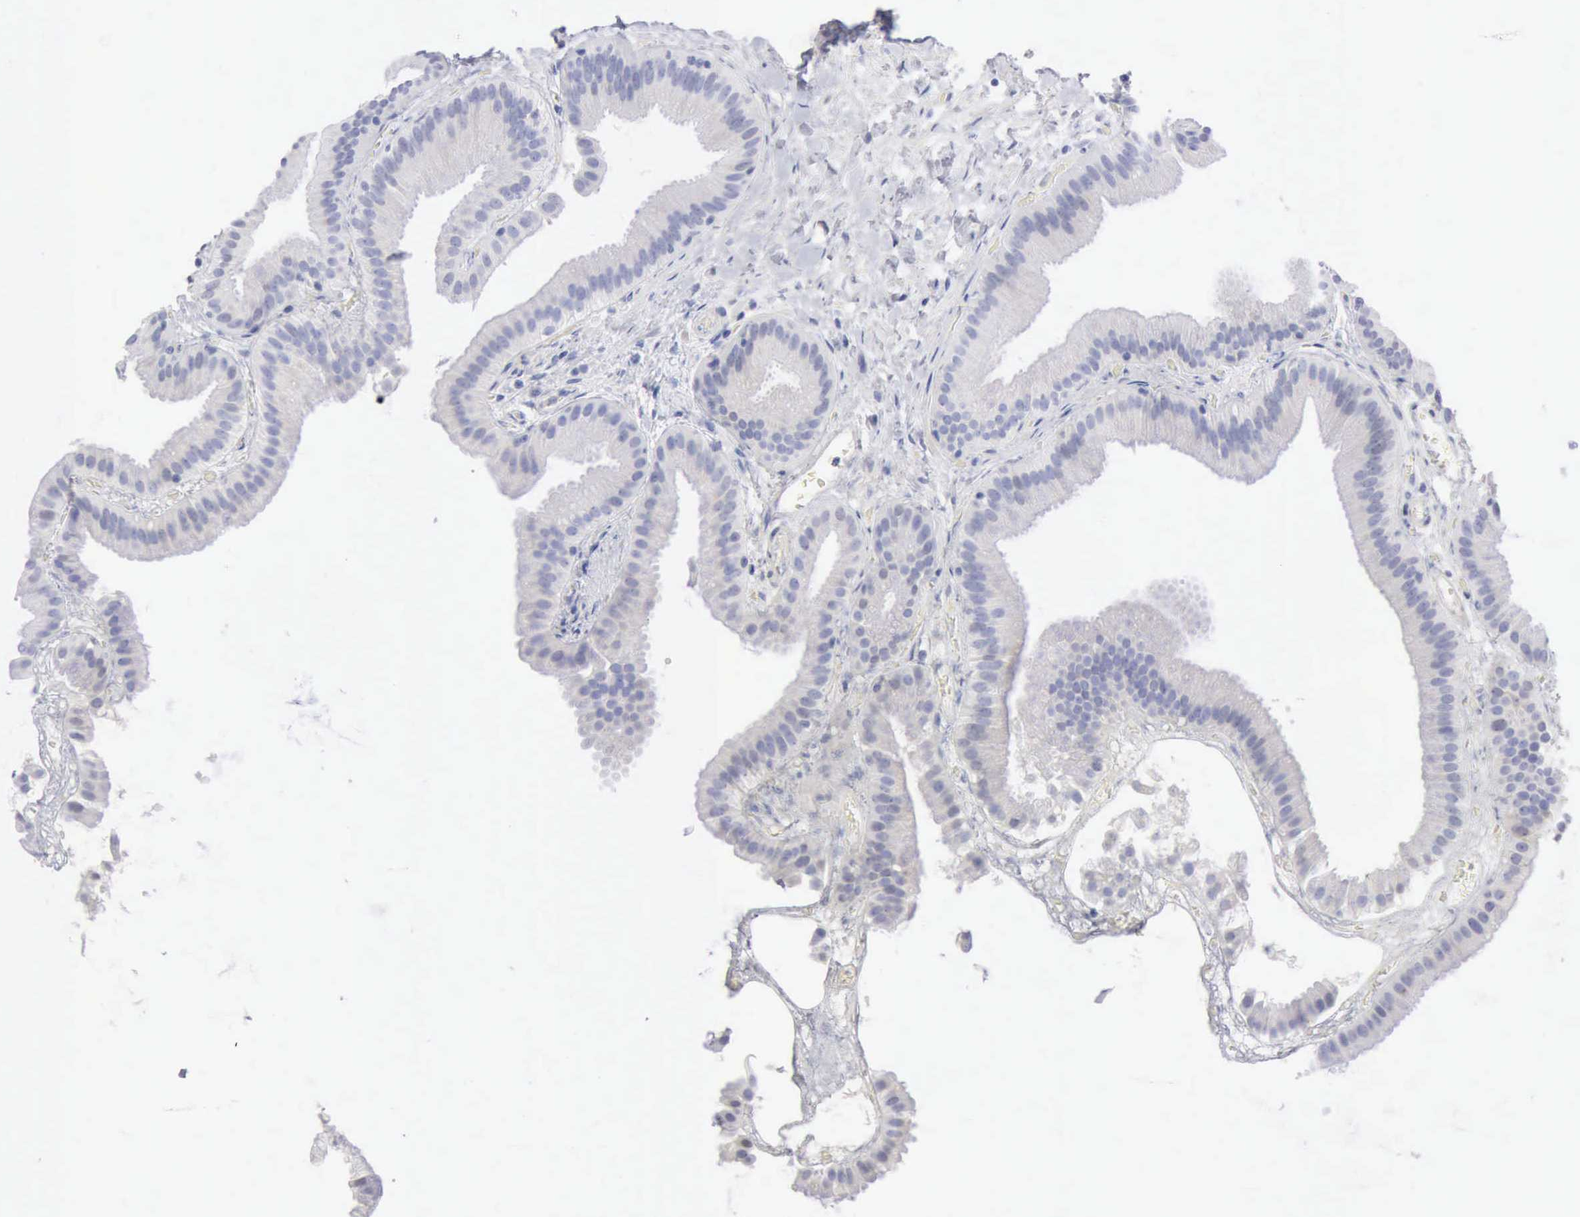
{"staining": {"intensity": "negative", "quantity": "none", "location": "none"}, "tissue": "gallbladder", "cell_type": "Glandular cells", "image_type": "normal", "snomed": [{"axis": "morphology", "description": "Normal tissue, NOS"}, {"axis": "topography", "description": "Gallbladder"}], "caption": "Gallbladder stained for a protein using immunohistochemistry exhibits no positivity glandular cells.", "gene": "ANGEL1", "patient": {"sex": "female", "age": 63}}